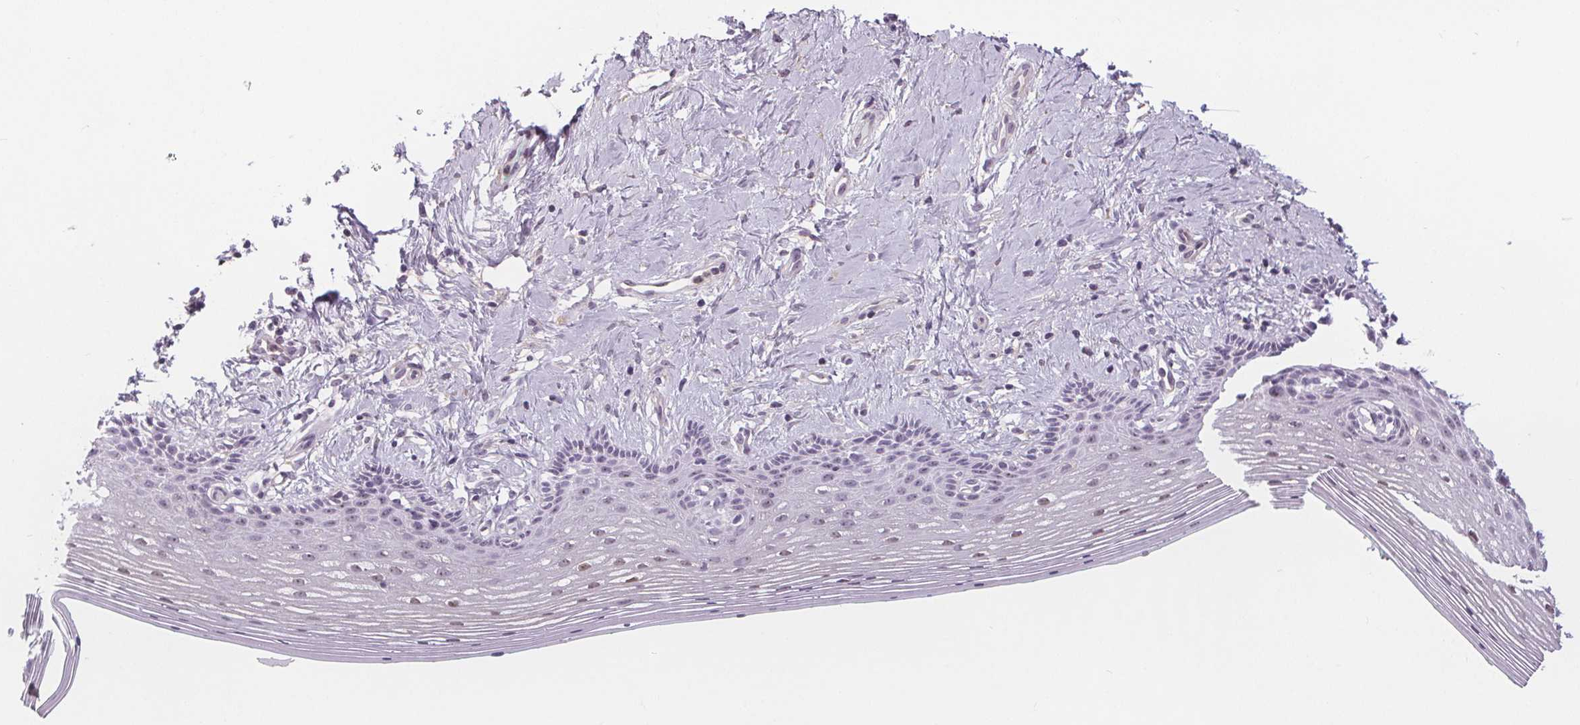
{"staining": {"intensity": "weak", "quantity": "<25%", "location": "nuclear"}, "tissue": "vagina", "cell_type": "Squamous epithelial cells", "image_type": "normal", "snomed": [{"axis": "morphology", "description": "Normal tissue, NOS"}, {"axis": "topography", "description": "Vagina"}], "caption": "Immunohistochemistry (IHC) micrograph of benign vagina stained for a protein (brown), which displays no staining in squamous epithelial cells. (Stains: DAB (3,3'-diaminobenzidine) IHC with hematoxylin counter stain, Microscopy: brightfield microscopy at high magnification).", "gene": "NOLC1", "patient": {"sex": "female", "age": 42}}